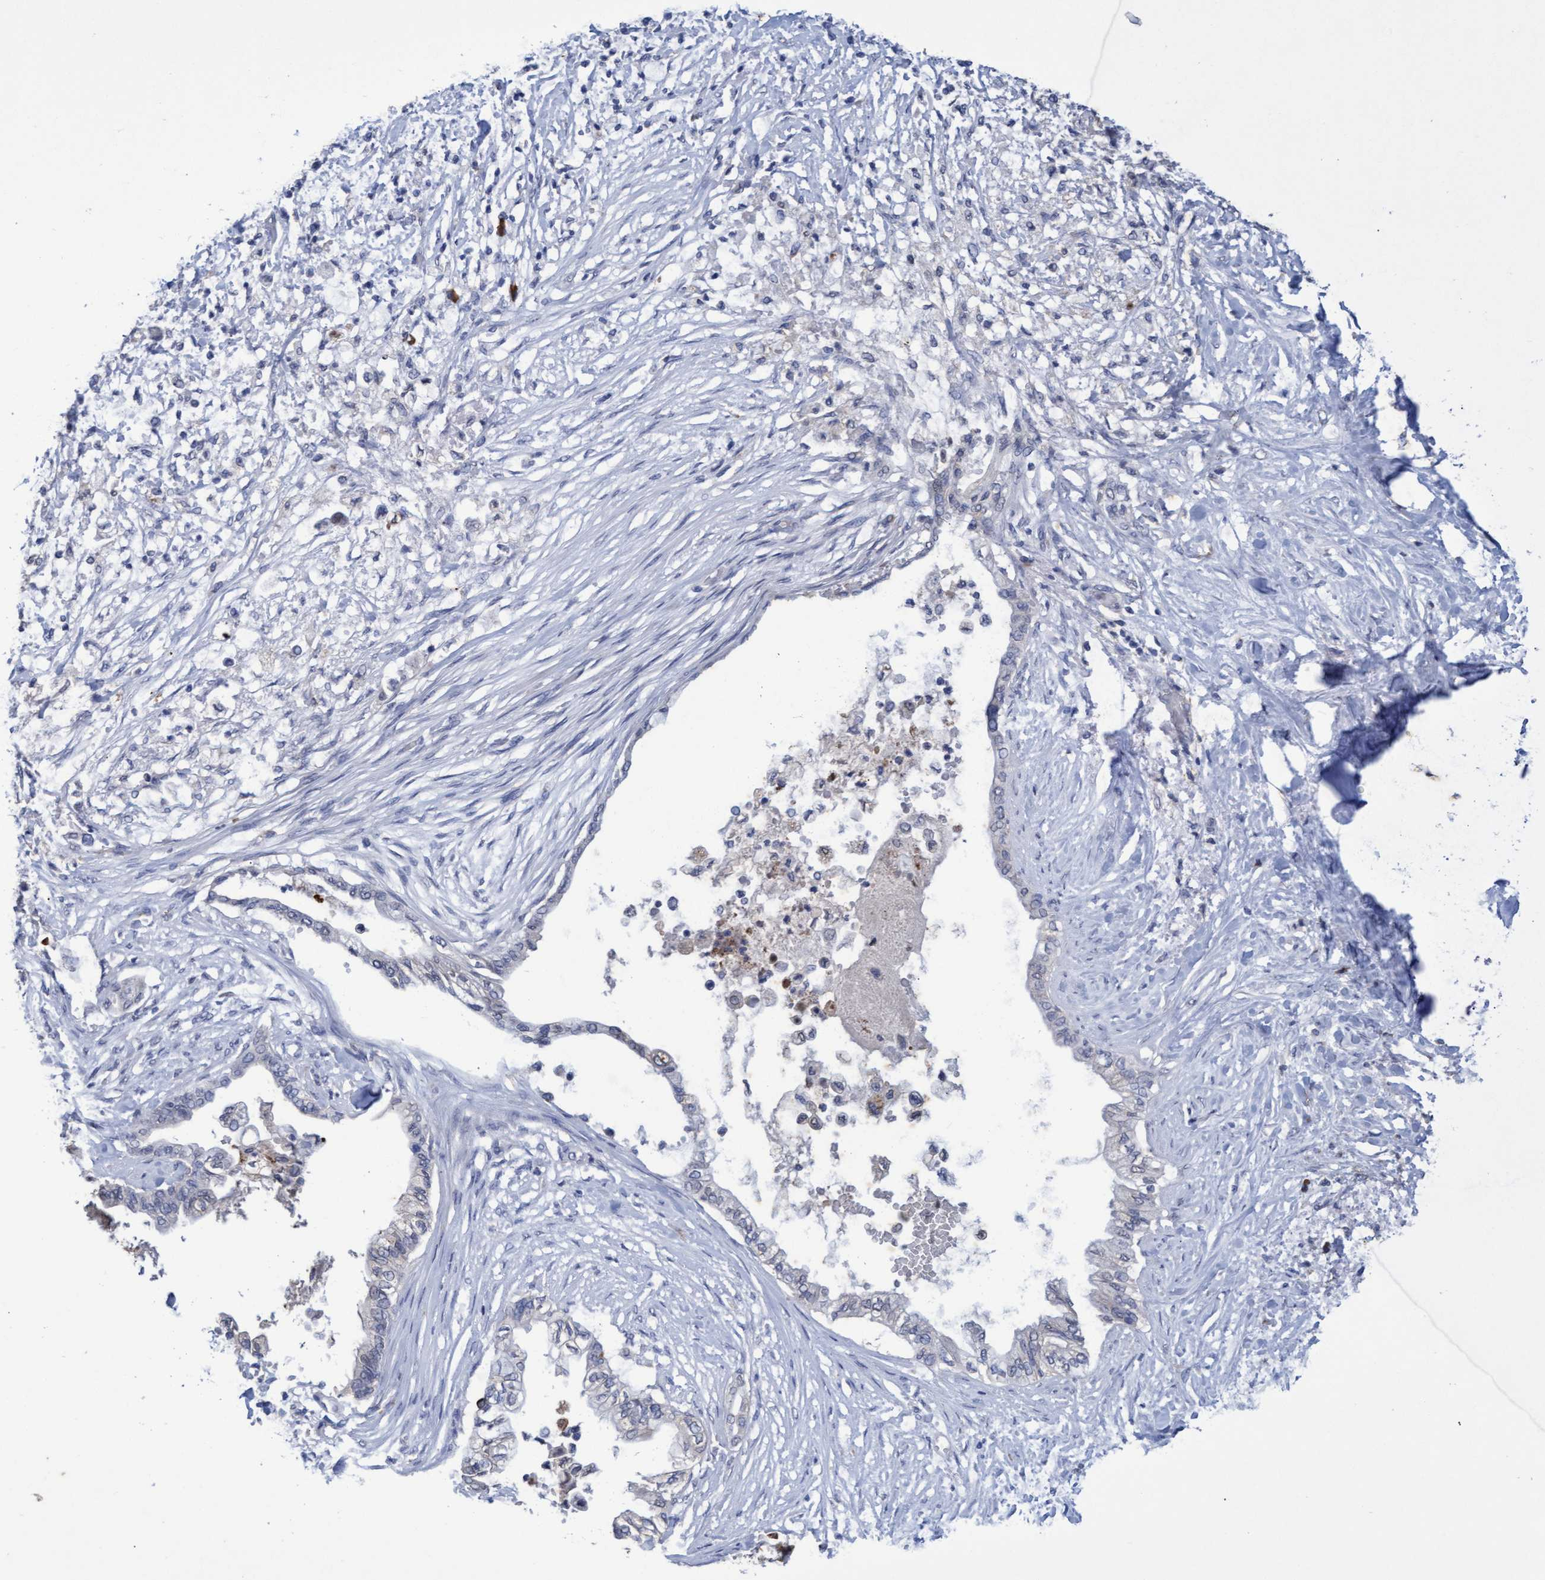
{"staining": {"intensity": "negative", "quantity": "none", "location": "none"}, "tissue": "pancreatic cancer", "cell_type": "Tumor cells", "image_type": "cancer", "snomed": [{"axis": "morphology", "description": "Normal tissue, NOS"}, {"axis": "morphology", "description": "Adenocarcinoma, NOS"}, {"axis": "topography", "description": "Pancreas"}, {"axis": "topography", "description": "Duodenum"}], "caption": "Immunohistochemistry photomicrograph of human pancreatic cancer (adenocarcinoma) stained for a protein (brown), which reveals no staining in tumor cells.", "gene": "GPR39", "patient": {"sex": "female", "age": 60}}